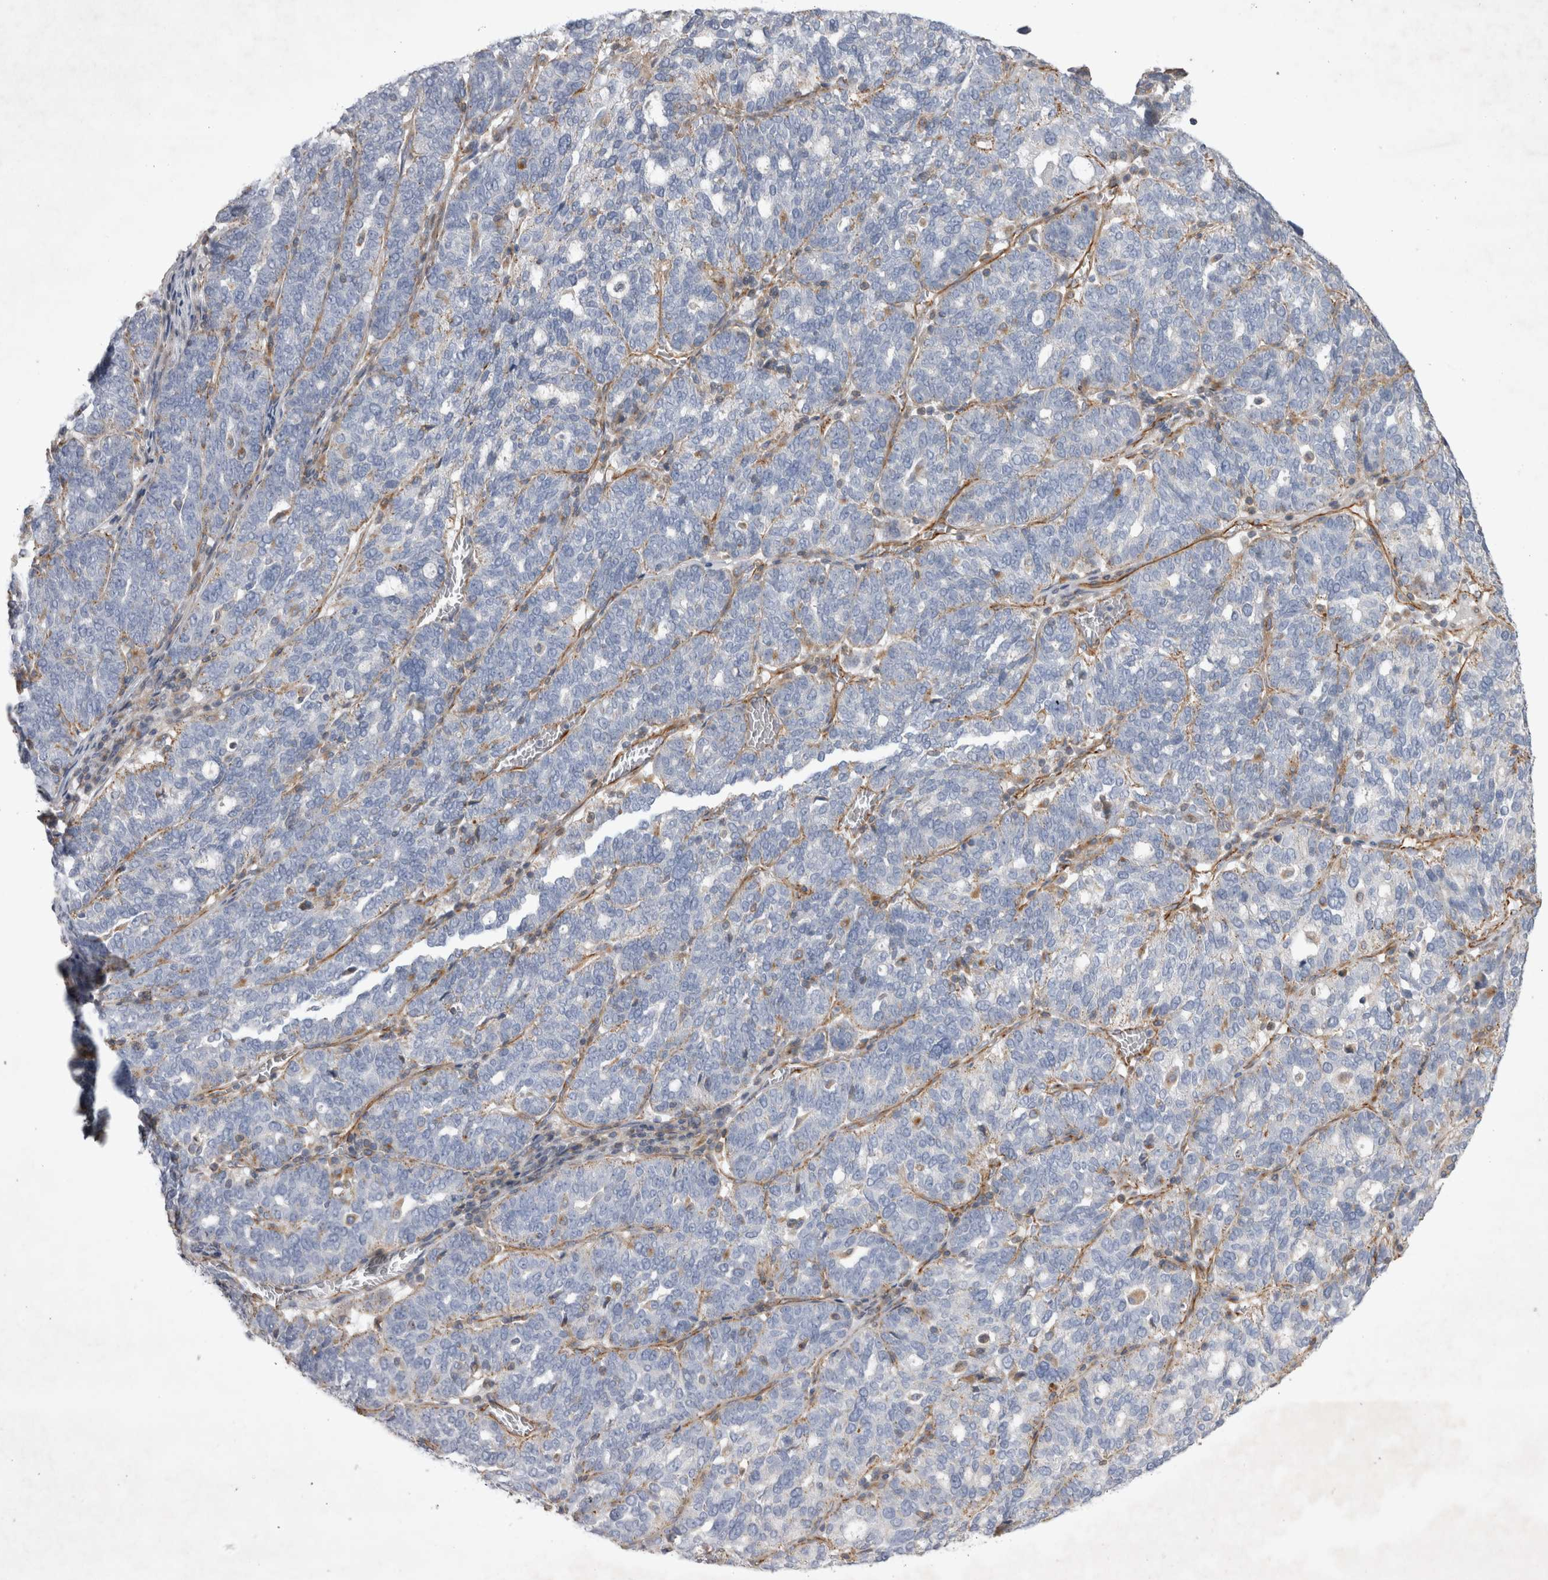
{"staining": {"intensity": "negative", "quantity": "none", "location": "none"}, "tissue": "ovarian cancer", "cell_type": "Tumor cells", "image_type": "cancer", "snomed": [{"axis": "morphology", "description": "Cystadenocarcinoma, serous, NOS"}, {"axis": "topography", "description": "Ovary"}], "caption": "IHC of ovarian serous cystadenocarcinoma demonstrates no expression in tumor cells. (DAB (3,3'-diaminobenzidine) immunohistochemistry visualized using brightfield microscopy, high magnification).", "gene": "STRADB", "patient": {"sex": "female", "age": 59}}